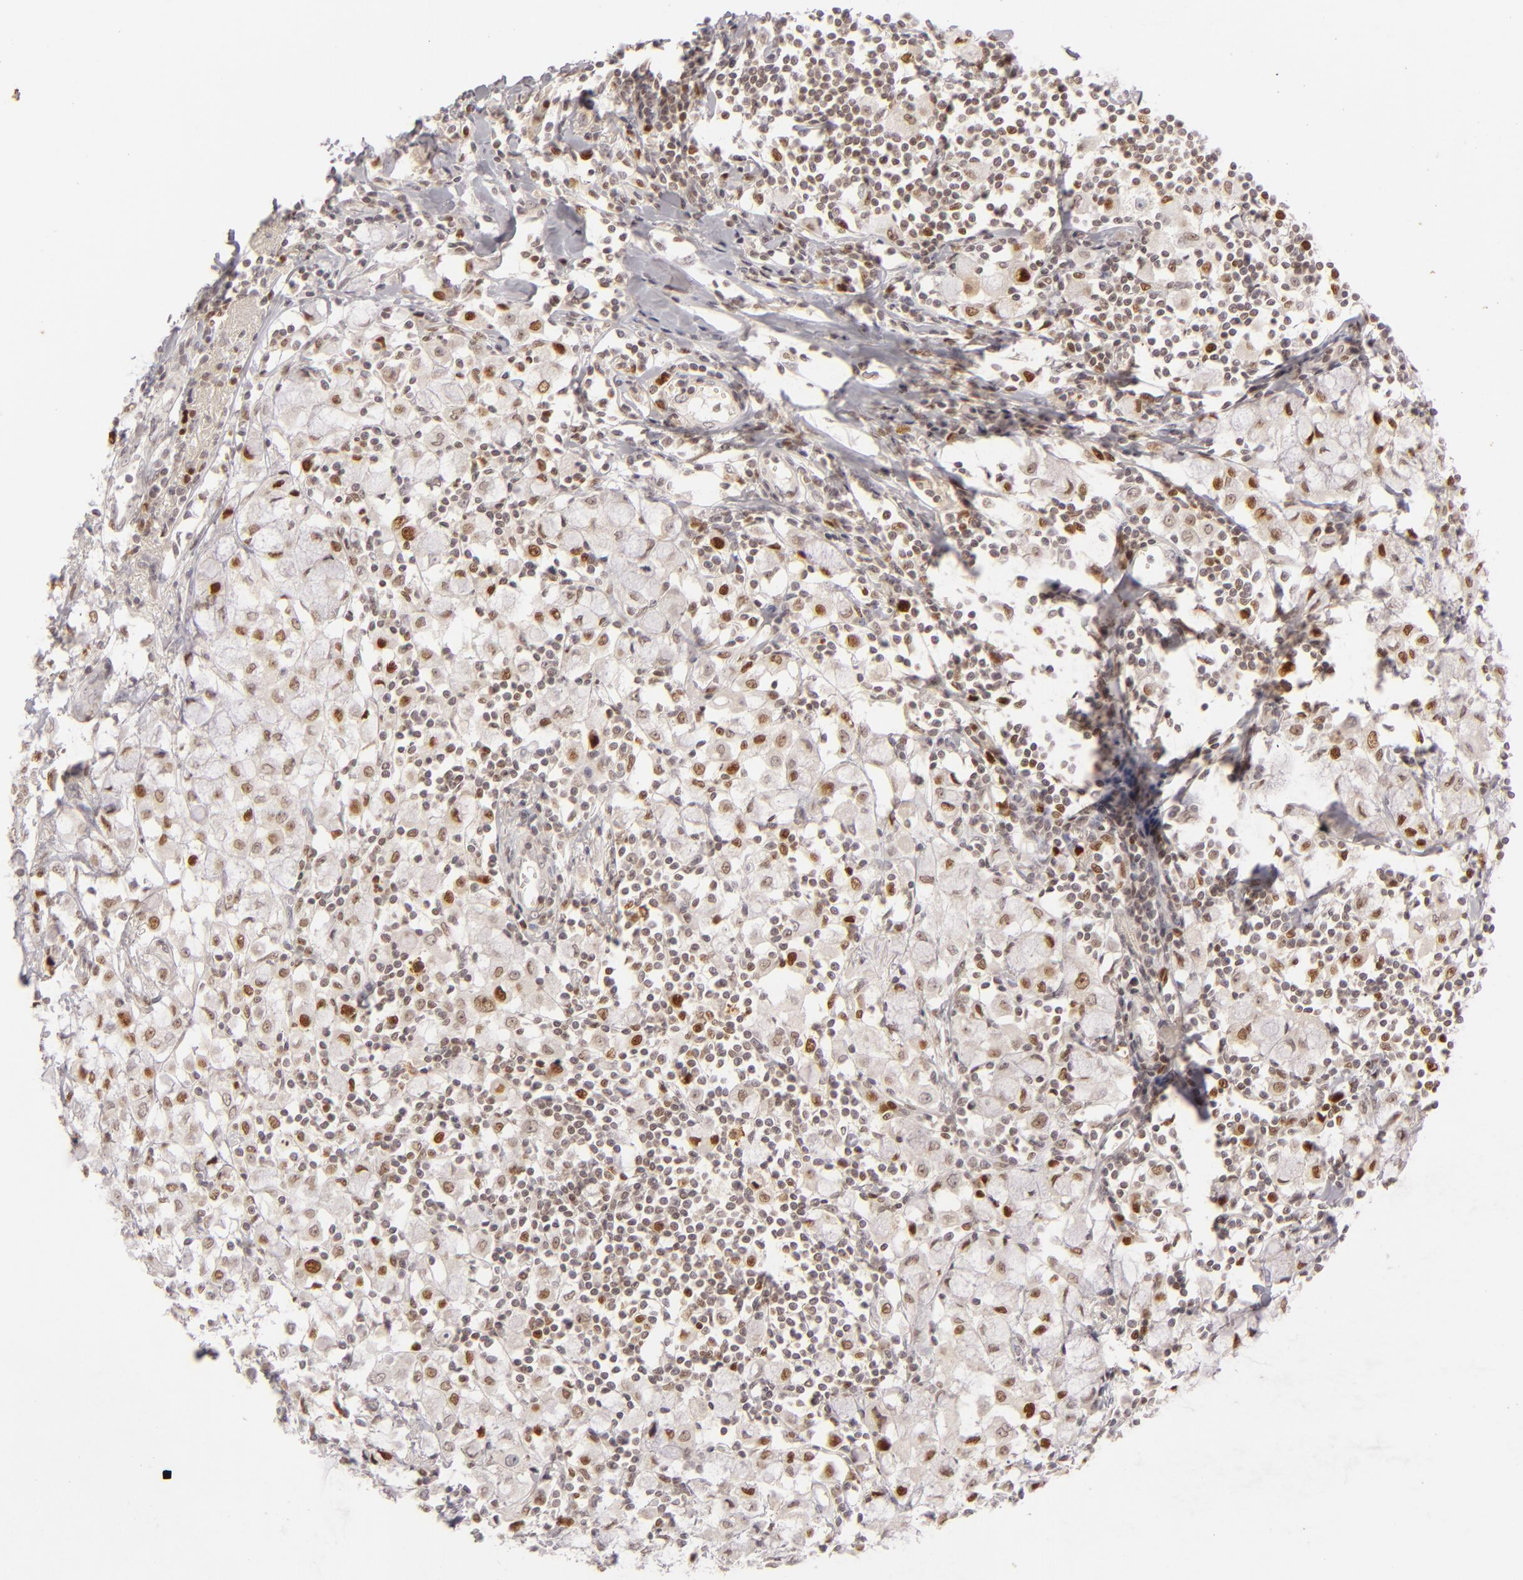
{"staining": {"intensity": "moderate", "quantity": ">75%", "location": "nuclear"}, "tissue": "breast cancer", "cell_type": "Tumor cells", "image_type": "cancer", "snomed": [{"axis": "morphology", "description": "Lobular carcinoma"}, {"axis": "topography", "description": "Breast"}], "caption": "A brown stain shows moderate nuclear expression of a protein in breast cancer tumor cells.", "gene": "FEN1", "patient": {"sex": "female", "age": 85}}